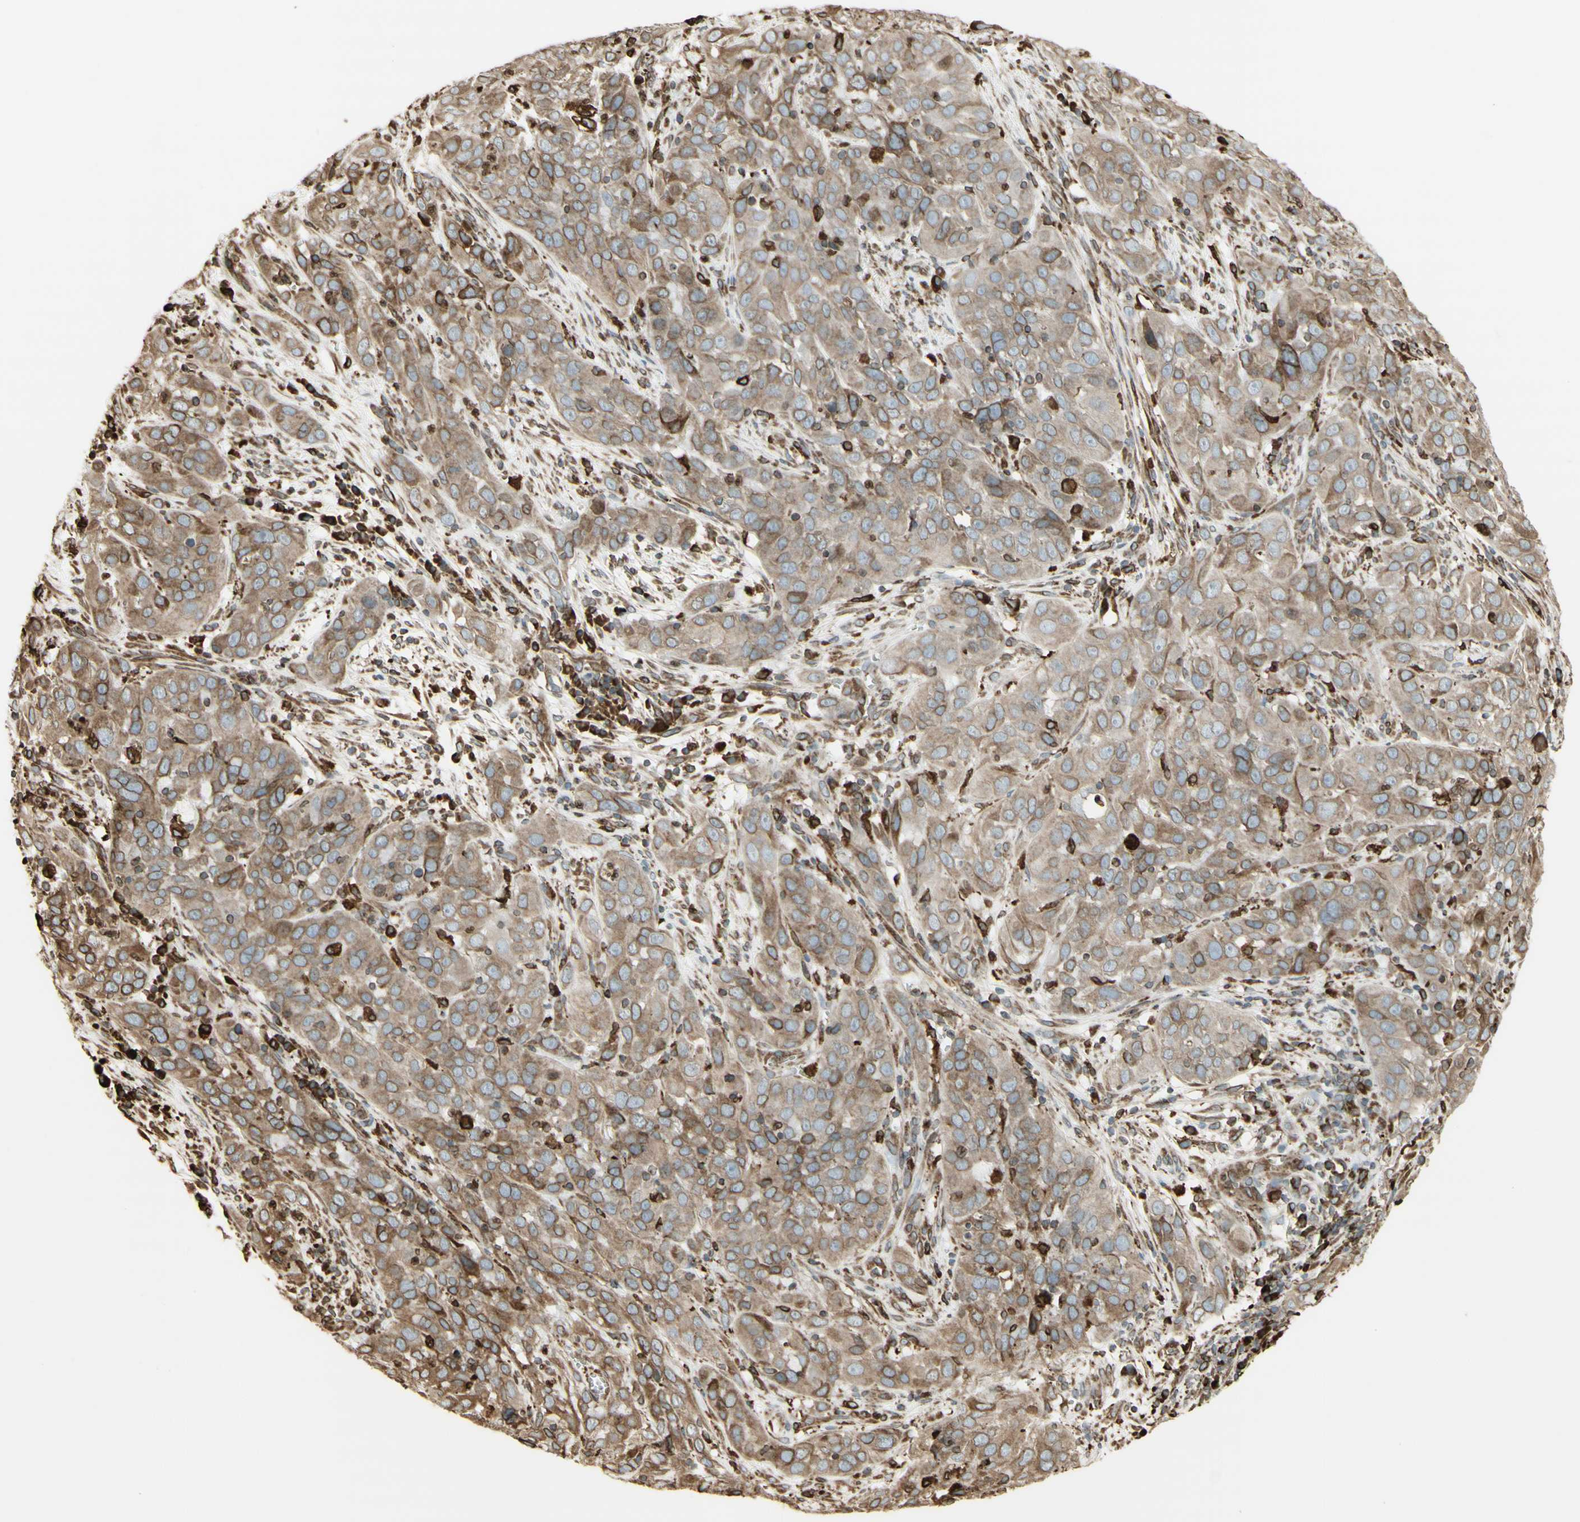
{"staining": {"intensity": "weak", "quantity": "25%-75%", "location": "cytoplasmic/membranous"}, "tissue": "cervical cancer", "cell_type": "Tumor cells", "image_type": "cancer", "snomed": [{"axis": "morphology", "description": "Squamous cell carcinoma, NOS"}, {"axis": "topography", "description": "Cervix"}], "caption": "Protein expression analysis of human cervical squamous cell carcinoma reveals weak cytoplasmic/membranous expression in about 25%-75% of tumor cells. The staining was performed using DAB, with brown indicating positive protein expression. Nuclei are stained blue with hematoxylin.", "gene": "CANX", "patient": {"sex": "female", "age": 32}}